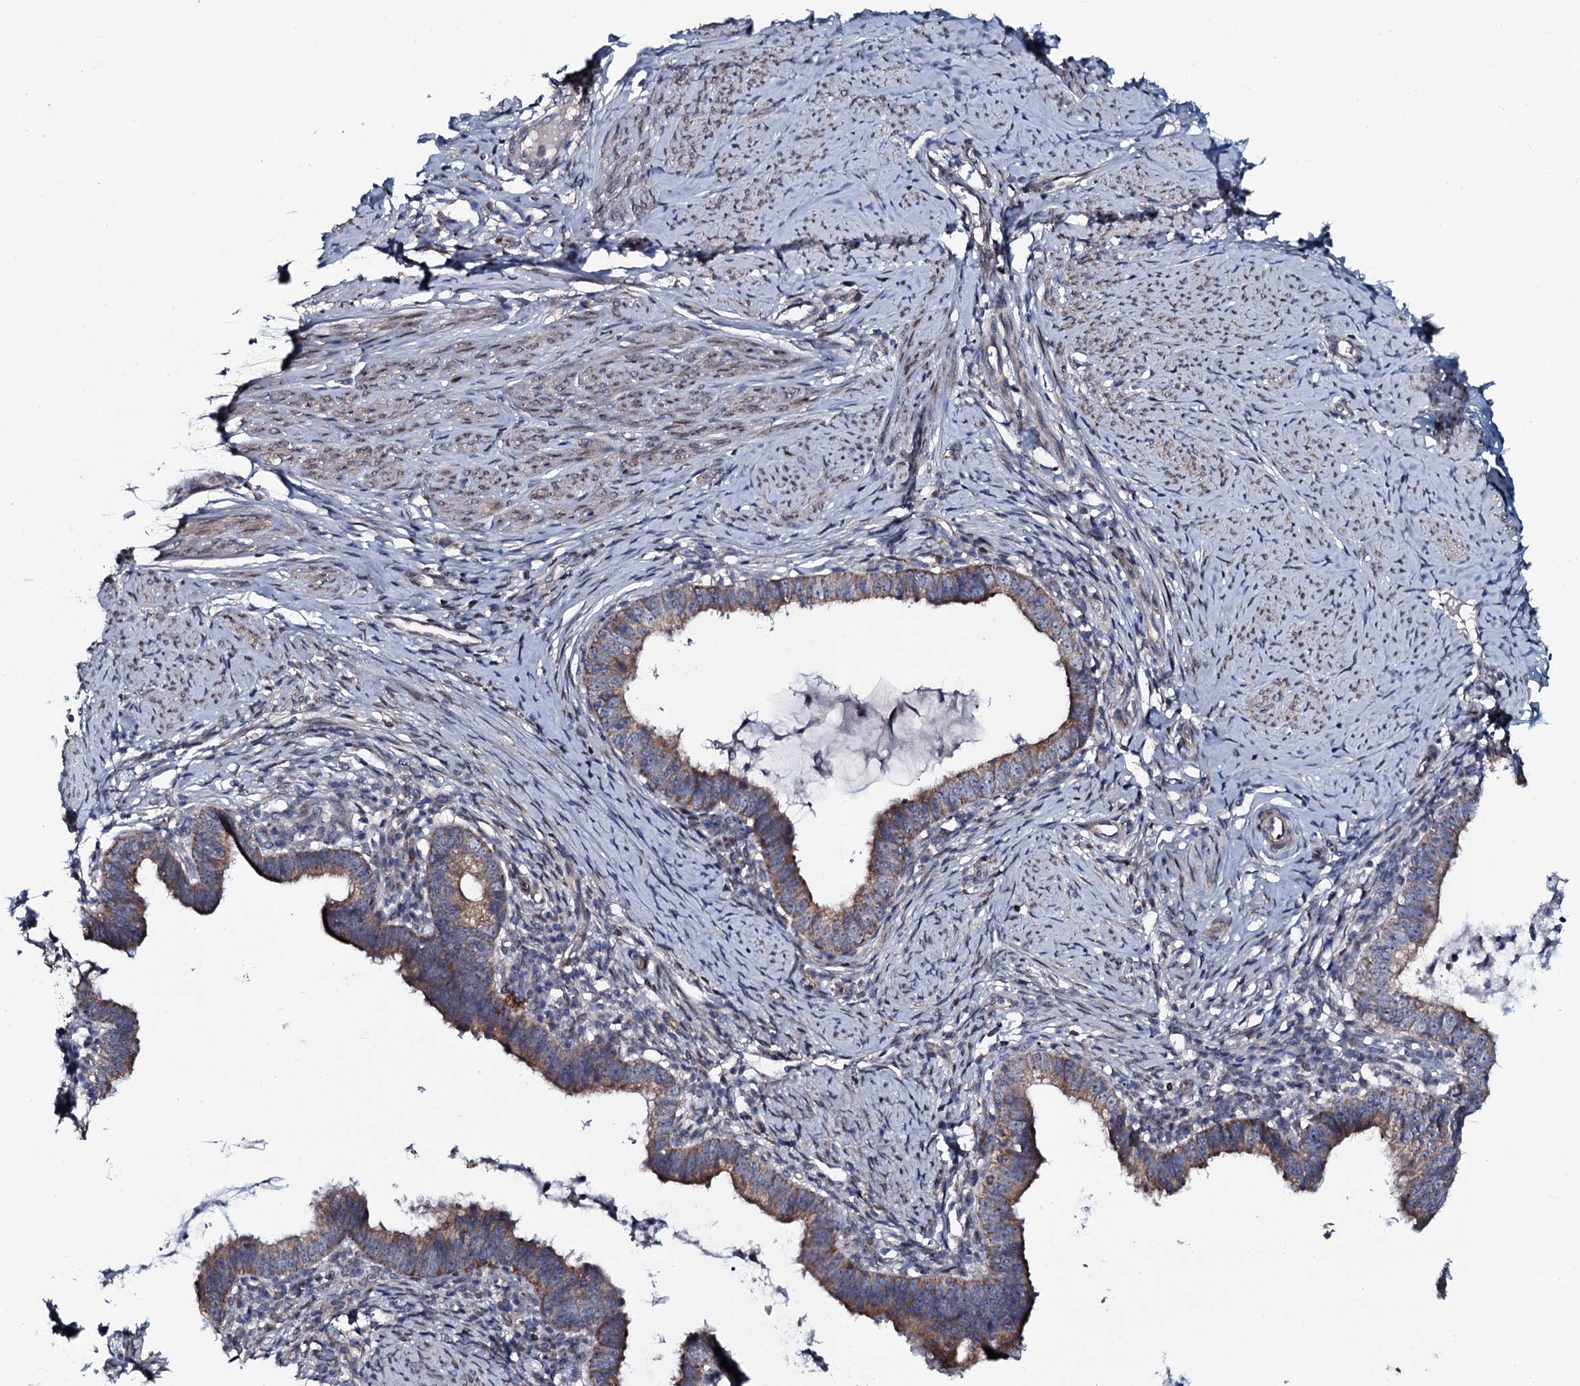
{"staining": {"intensity": "moderate", "quantity": ">75%", "location": "cytoplasmic/membranous"}, "tissue": "cervical cancer", "cell_type": "Tumor cells", "image_type": "cancer", "snomed": [{"axis": "morphology", "description": "Adenocarcinoma, NOS"}, {"axis": "topography", "description": "Cervix"}], "caption": "Cervical cancer (adenocarcinoma) stained for a protein (brown) displays moderate cytoplasmic/membranous positive staining in about >75% of tumor cells.", "gene": "KCTD4", "patient": {"sex": "female", "age": 36}}